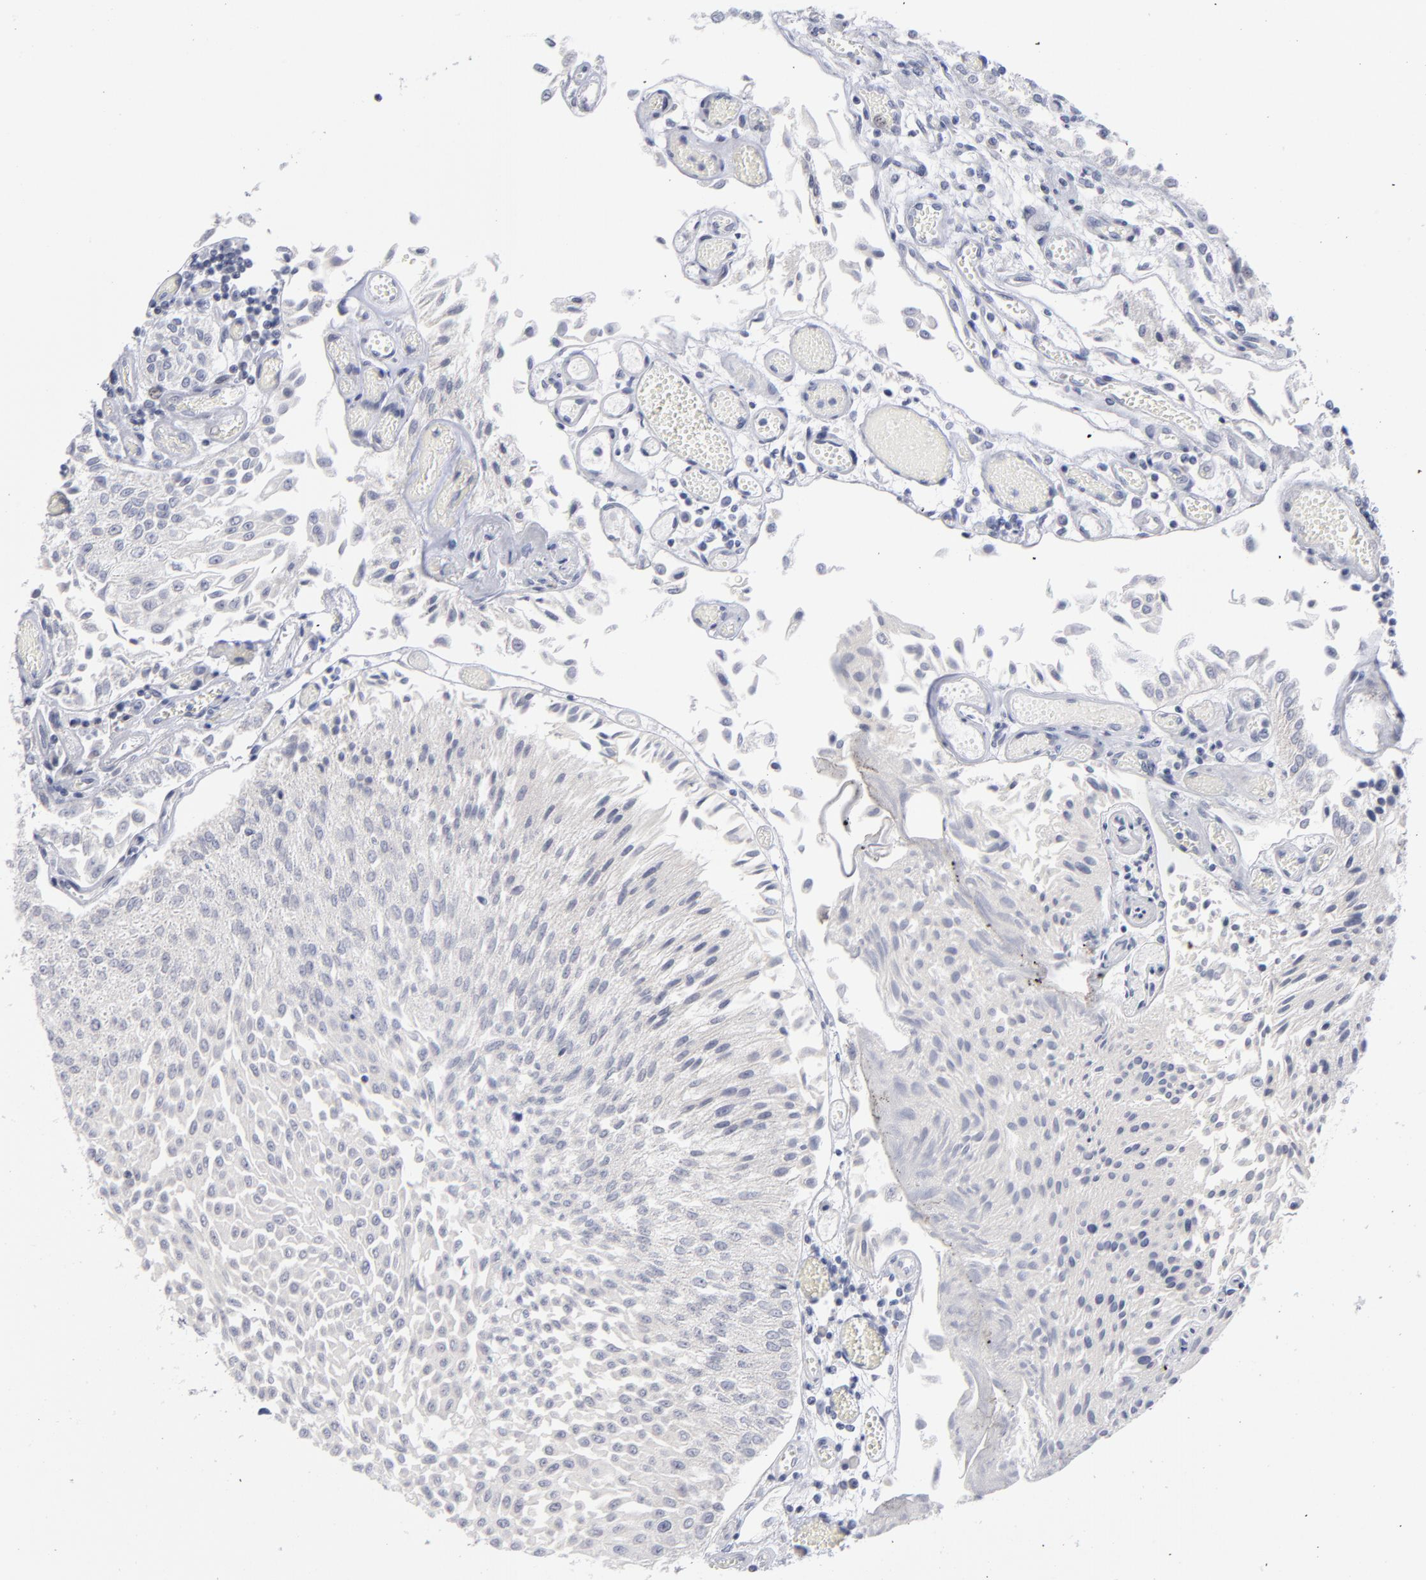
{"staining": {"intensity": "negative", "quantity": "none", "location": "none"}, "tissue": "urothelial cancer", "cell_type": "Tumor cells", "image_type": "cancer", "snomed": [{"axis": "morphology", "description": "Urothelial carcinoma, Low grade"}, {"axis": "topography", "description": "Urinary bladder"}], "caption": "The immunohistochemistry (IHC) histopathology image has no significant expression in tumor cells of low-grade urothelial carcinoma tissue.", "gene": "RPS24", "patient": {"sex": "male", "age": 86}}